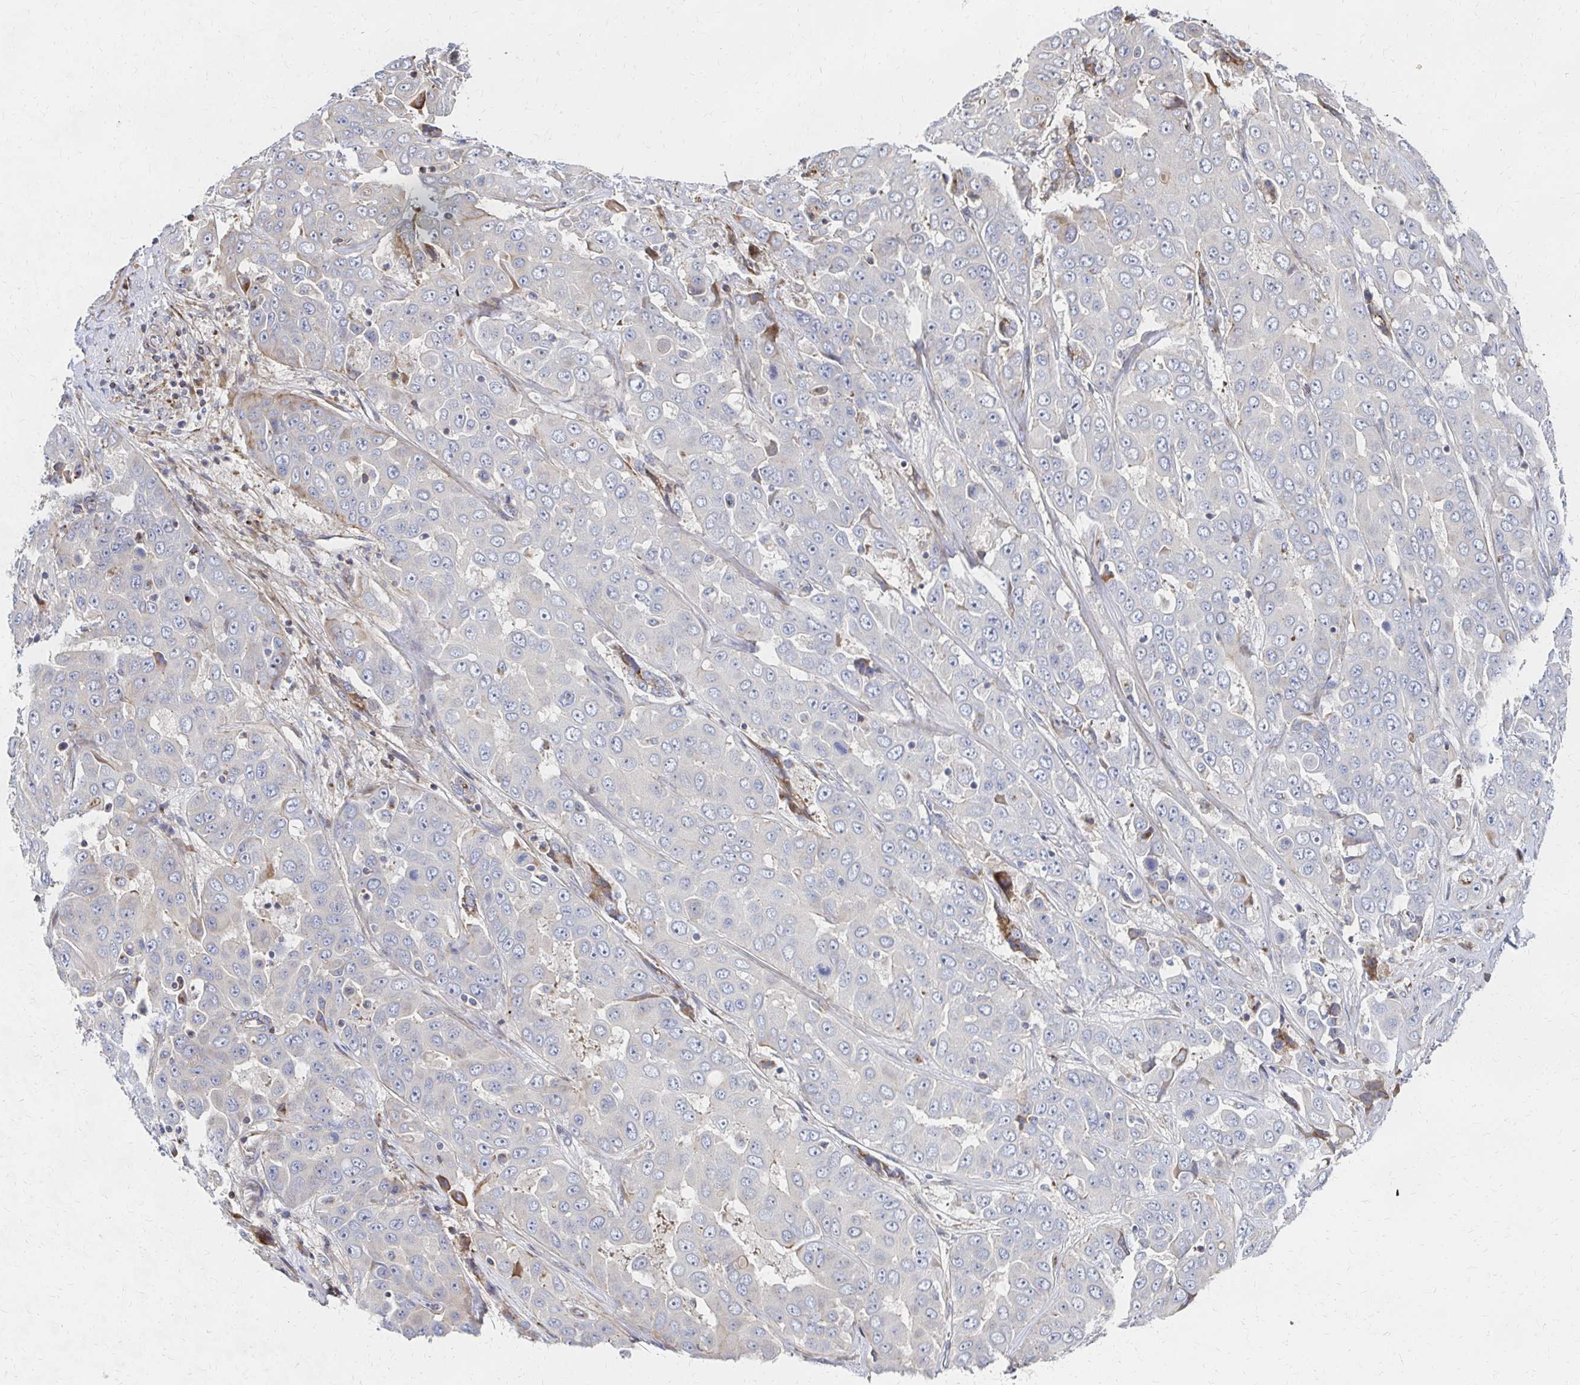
{"staining": {"intensity": "negative", "quantity": "none", "location": "none"}, "tissue": "liver cancer", "cell_type": "Tumor cells", "image_type": "cancer", "snomed": [{"axis": "morphology", "description": "Cholangiocarcinoma"}, {"axis": "topography", "description": "Liver"}], "caption": "Tumor cells are negative for brown protein staining in cholangiocarcinoma (liver).", "gene": "MAN1A1", "patient": {"sex": "female", "age": 52}}